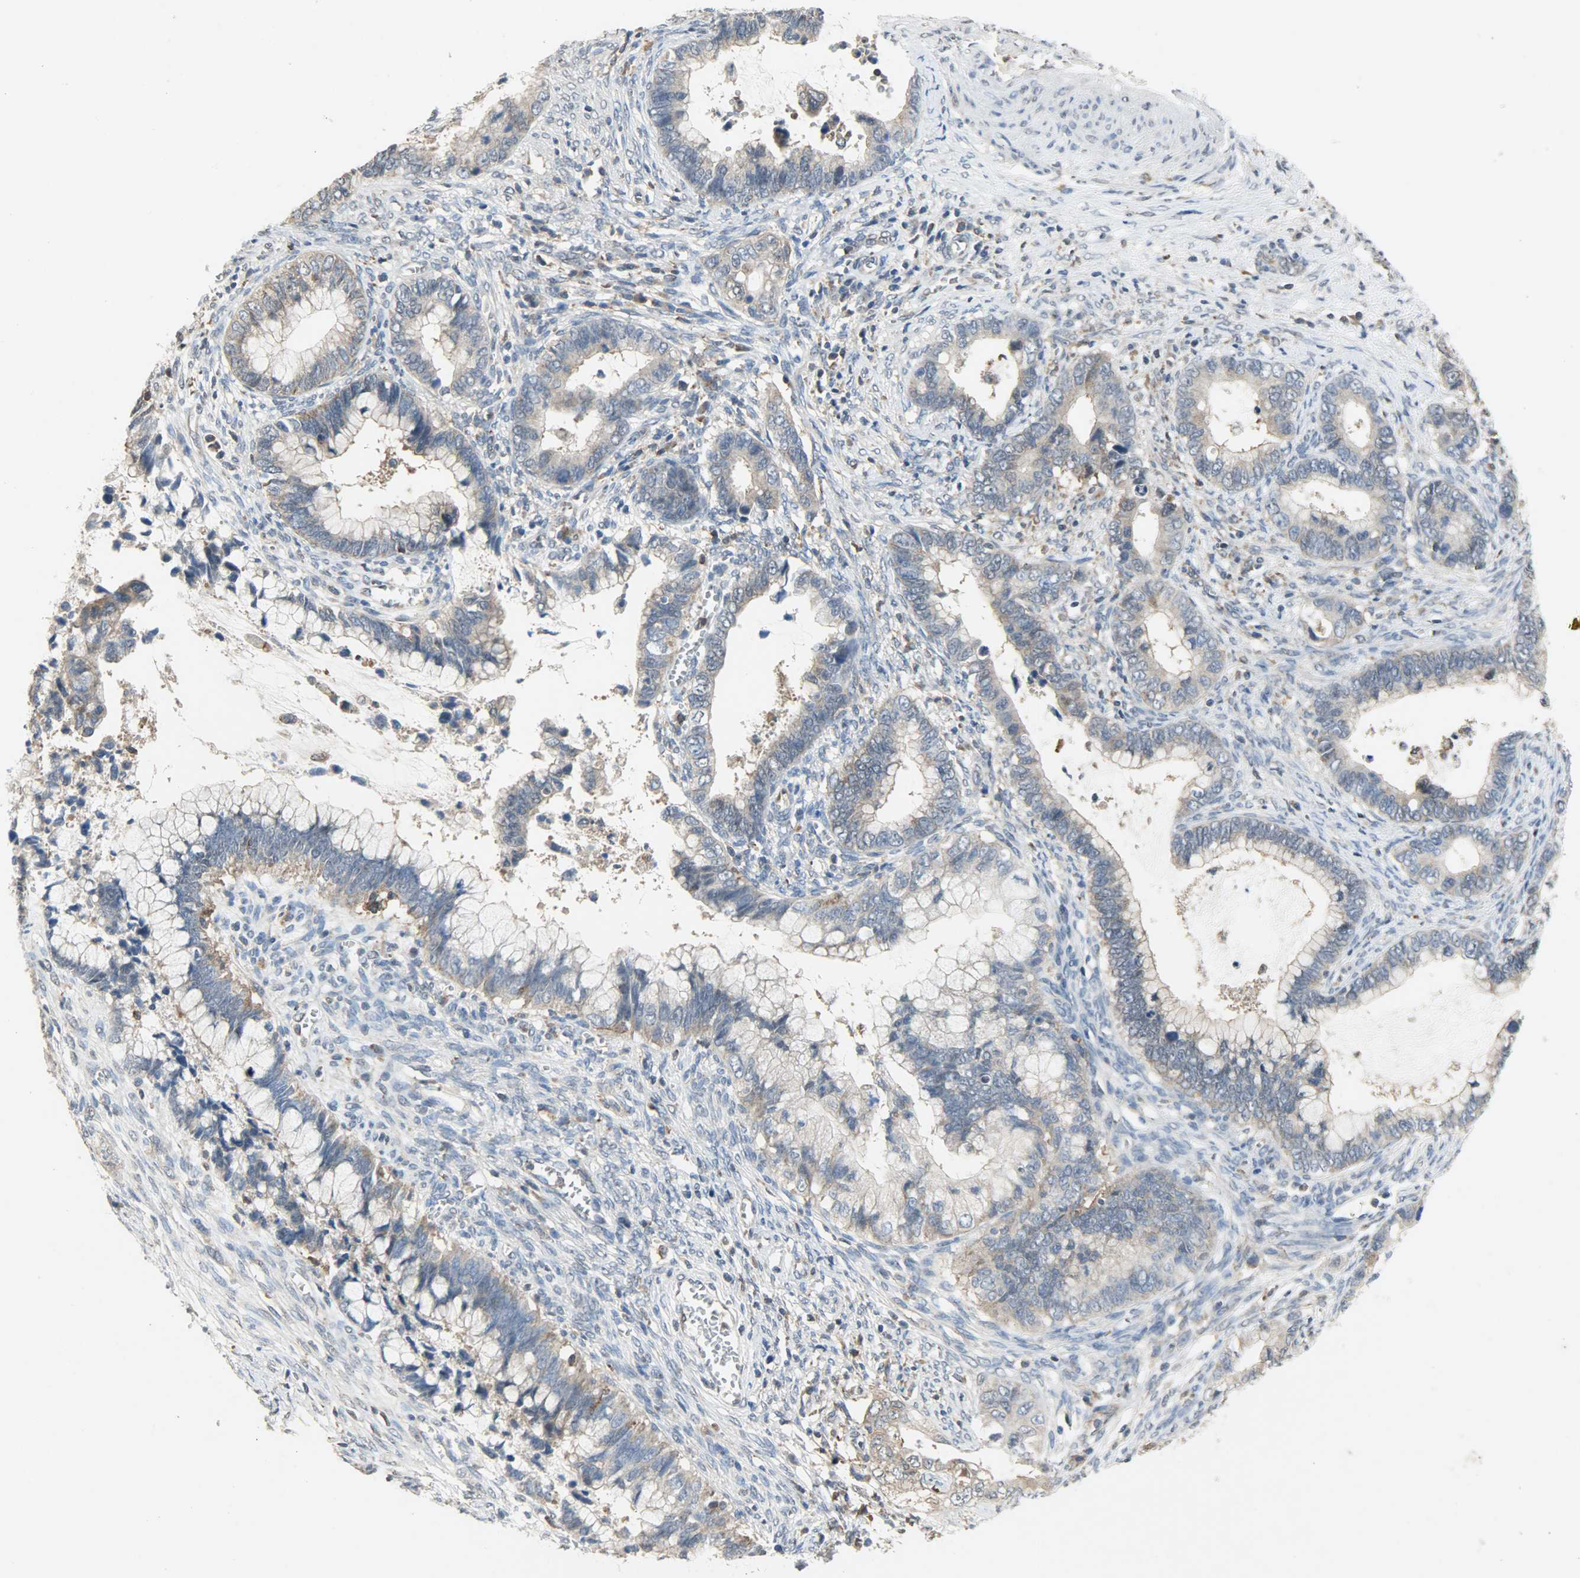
{"staining": {"intensity": "moderate", "quantity": "25%-75%", "location": "cytoplasmic/membranous"}, "tissue": "cervical cancer", "cell_type": "Tumor cells", "image_type": "cancer", "snomed": [{"axis": "morphology", "description": "Adenocarcinoma, NOS"}, {"axis": "topography", "description": "Cervix"}], "caption": "This is a photomicrograph of IHC staining of cervical cancer, which shows moderate expression in the cytoplasmic/membranous of tumor cells.", "gene": "TRIM21", "patient": {"sex": "female", "age": 44}}